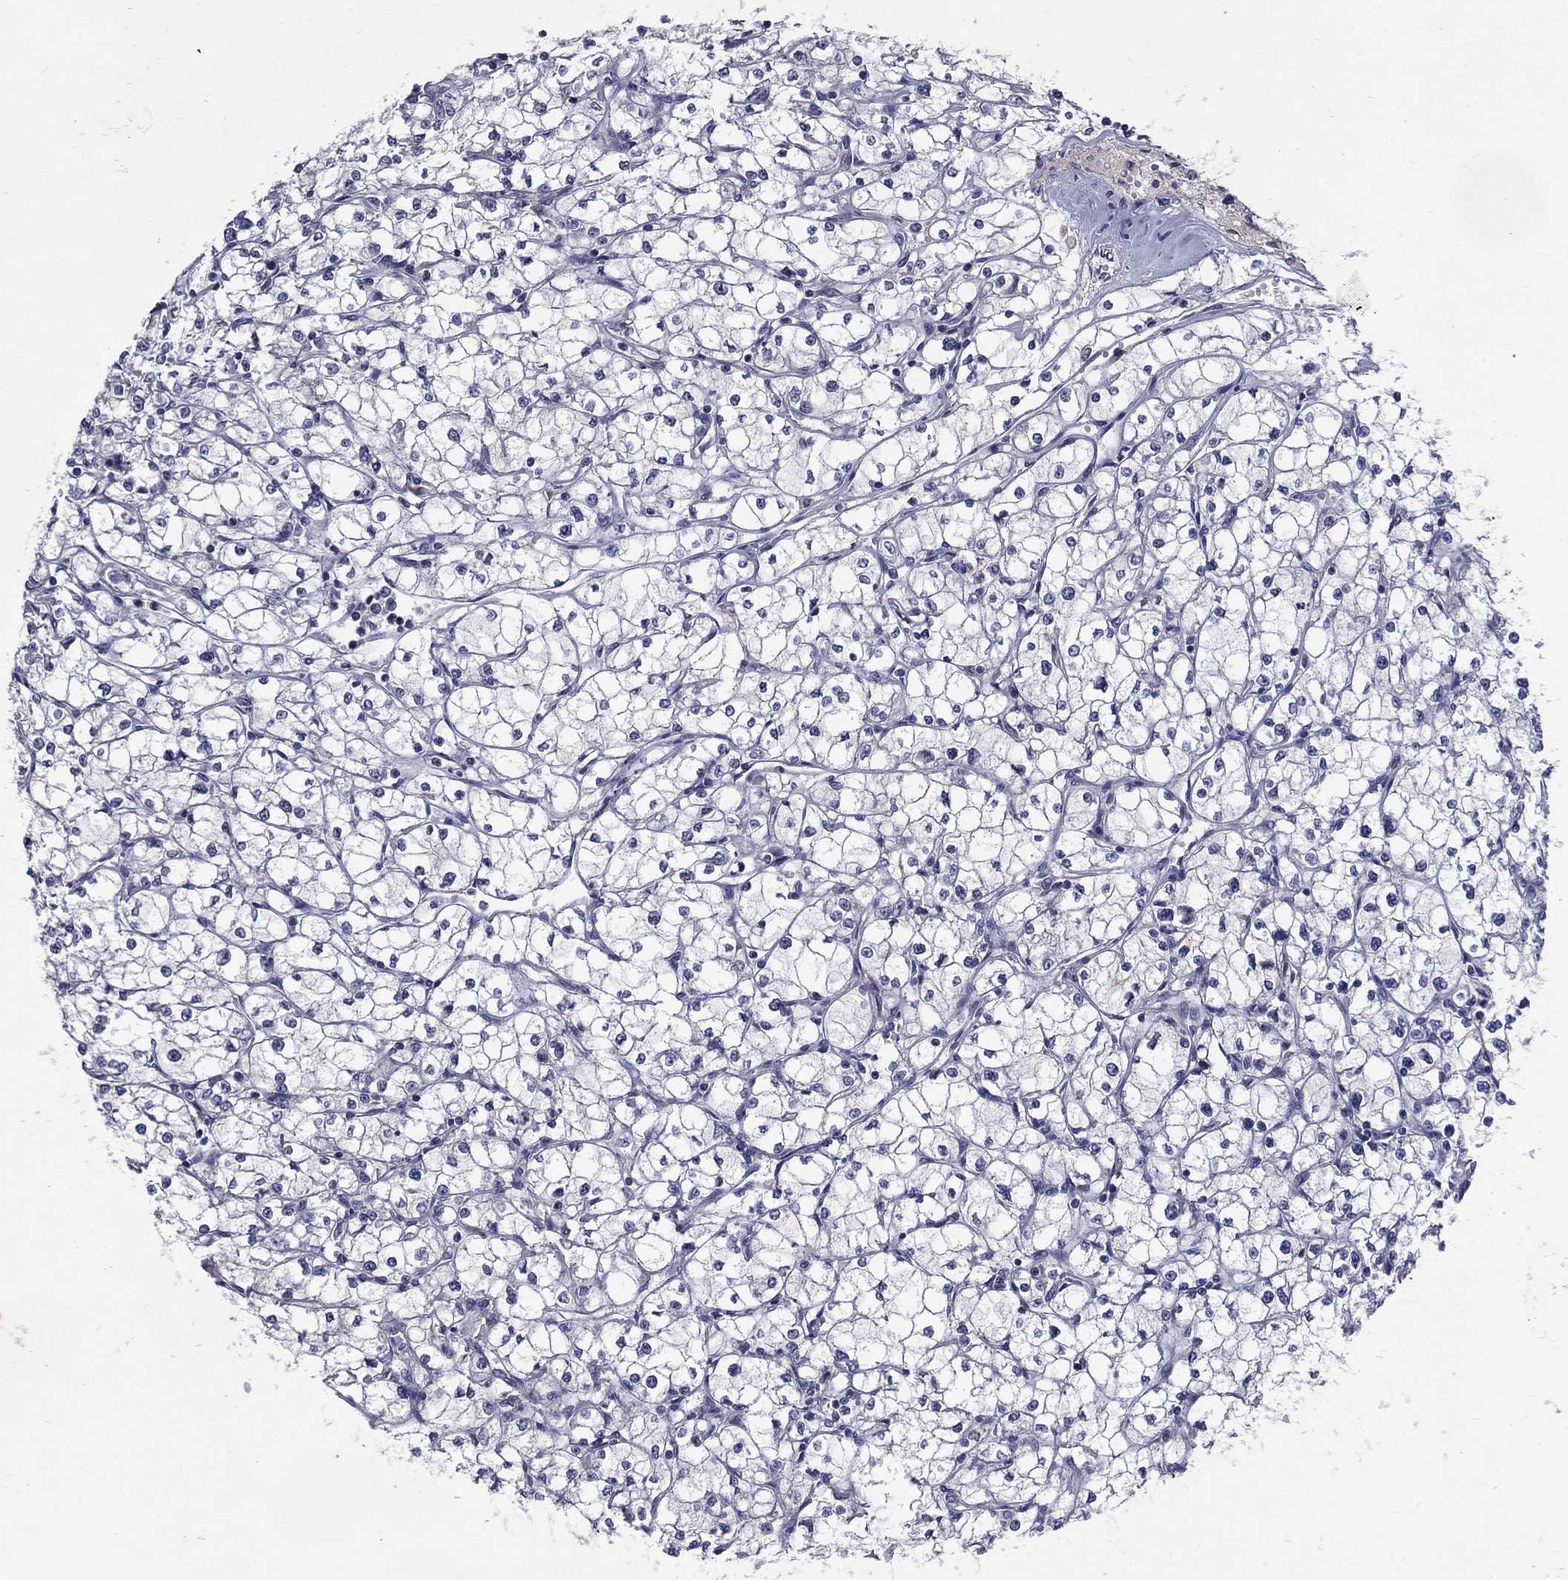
{"staining": {"intensity": "negative", "quantity": "none", "location": "none"}, "tissue": "renal cancer", "cell_type": "Tumor cells", "image_type": "cancer", "snomed": [{"axis": "morphology", "description": "Adenocarcinoma, NOS"}, {"axis": "topography", "description": "Kidney"}], "caption": "Immunohistochemical staining of renal cancer shows no significant expression in tumor cells.", "gene": "SLC4A10", "patient": {"sex": "male", "age": 67}}